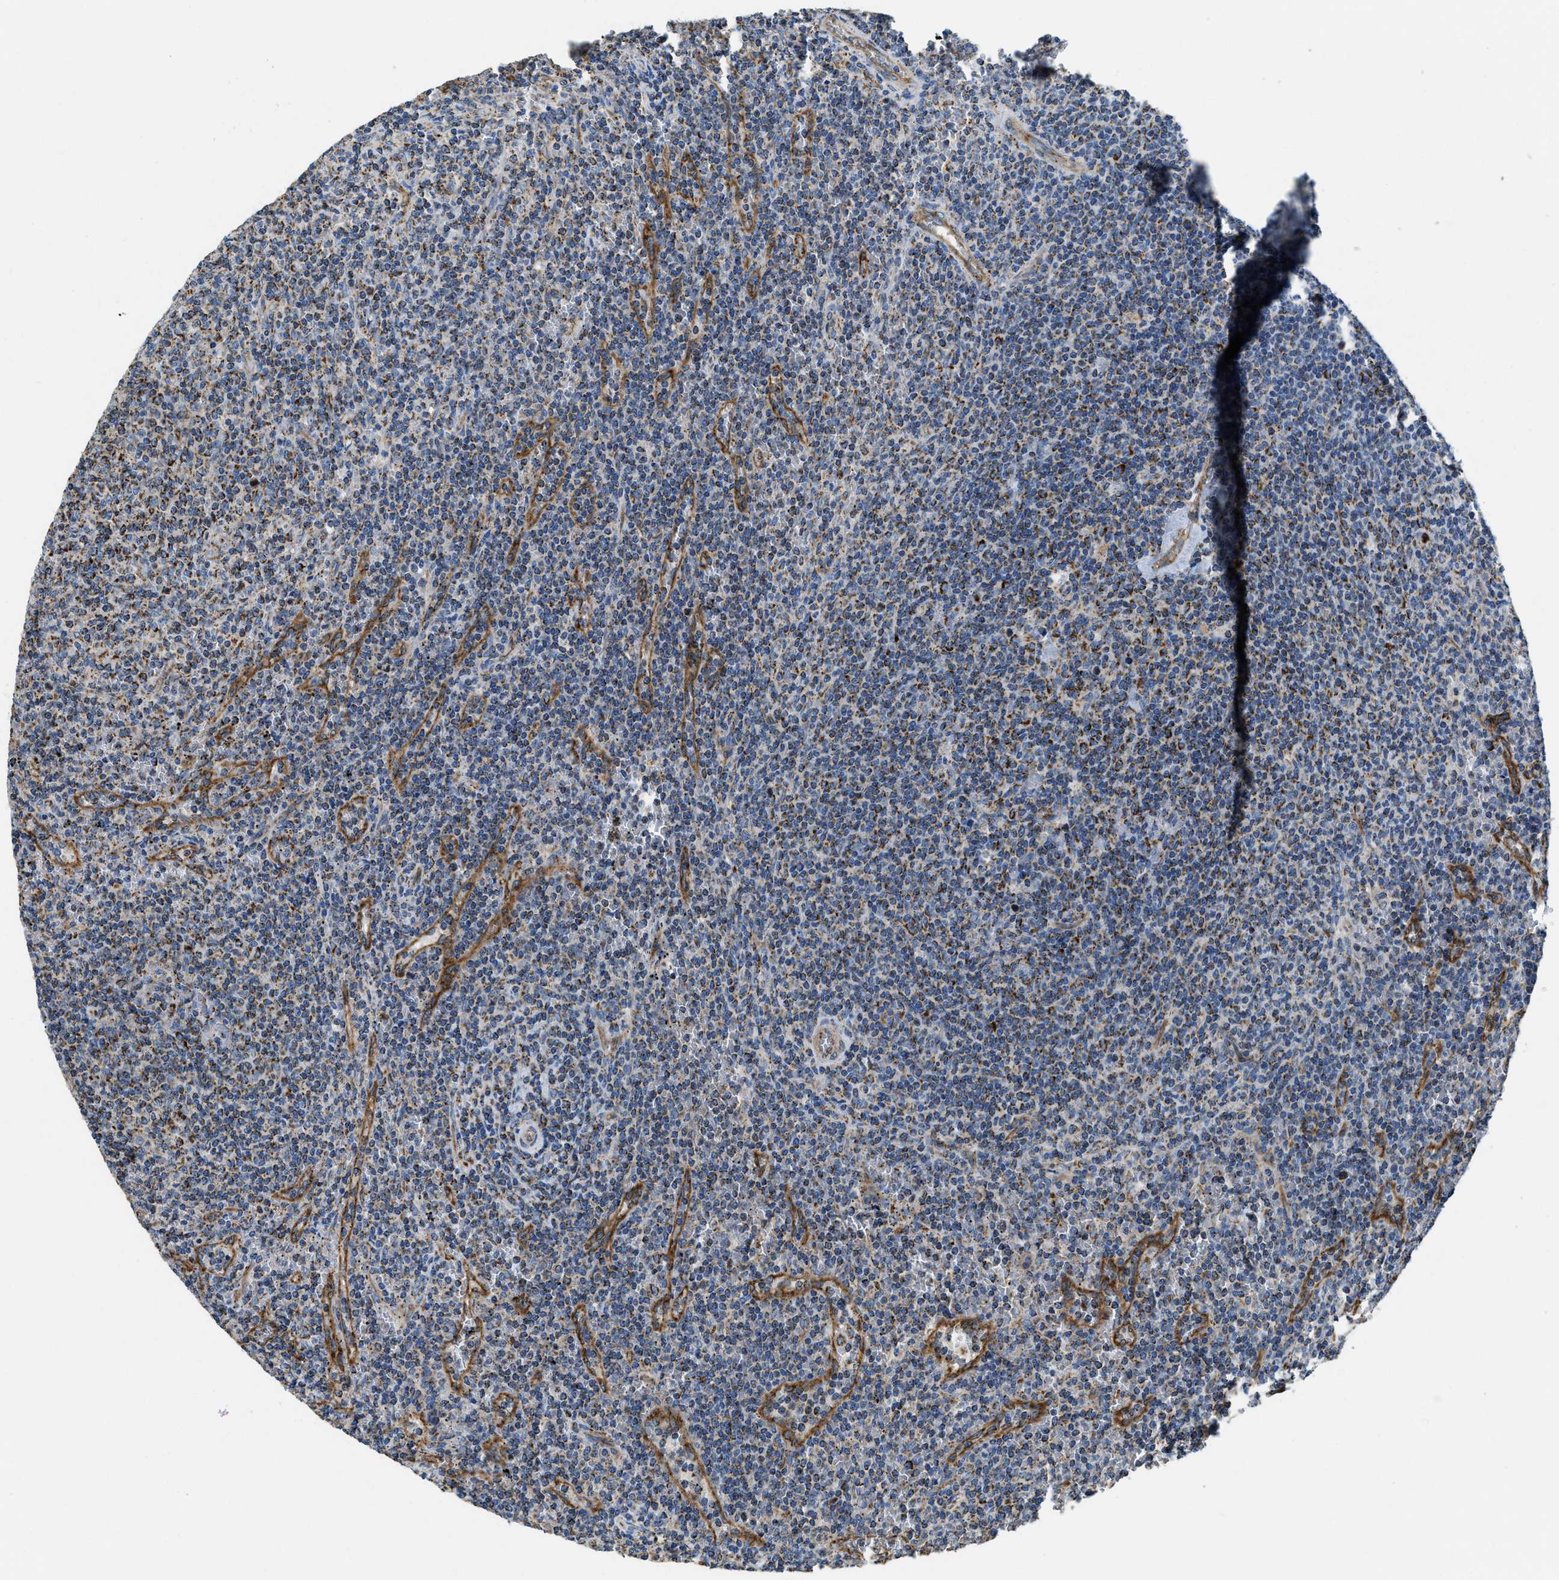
{"staining": {"intensity": "strong", "quantity": "25%-75%", "location": "cytoplasmic/membranous"}, "tissue": "lymphoma", "cell_type": "Tumor cells", "image_type": "cancer", "snomed": [{"axis": "morphology", "description": "Malignant lymphoma, non-Hodgkin's type, Low grade"}, {"axis": "topography", "description": "Spleen"}], "caption": "High-power microscopy captured an immunohistochemistry micrograph of malignant lymphoma, non-Hodgkin's type (low-grade), revealing strong cytoplasmic/membranous staining in about 25%-75% of tumor cells. Nuclei are stained in blue.", "gene": "STK33", "patient": {"sex": "female", "age": 50}}